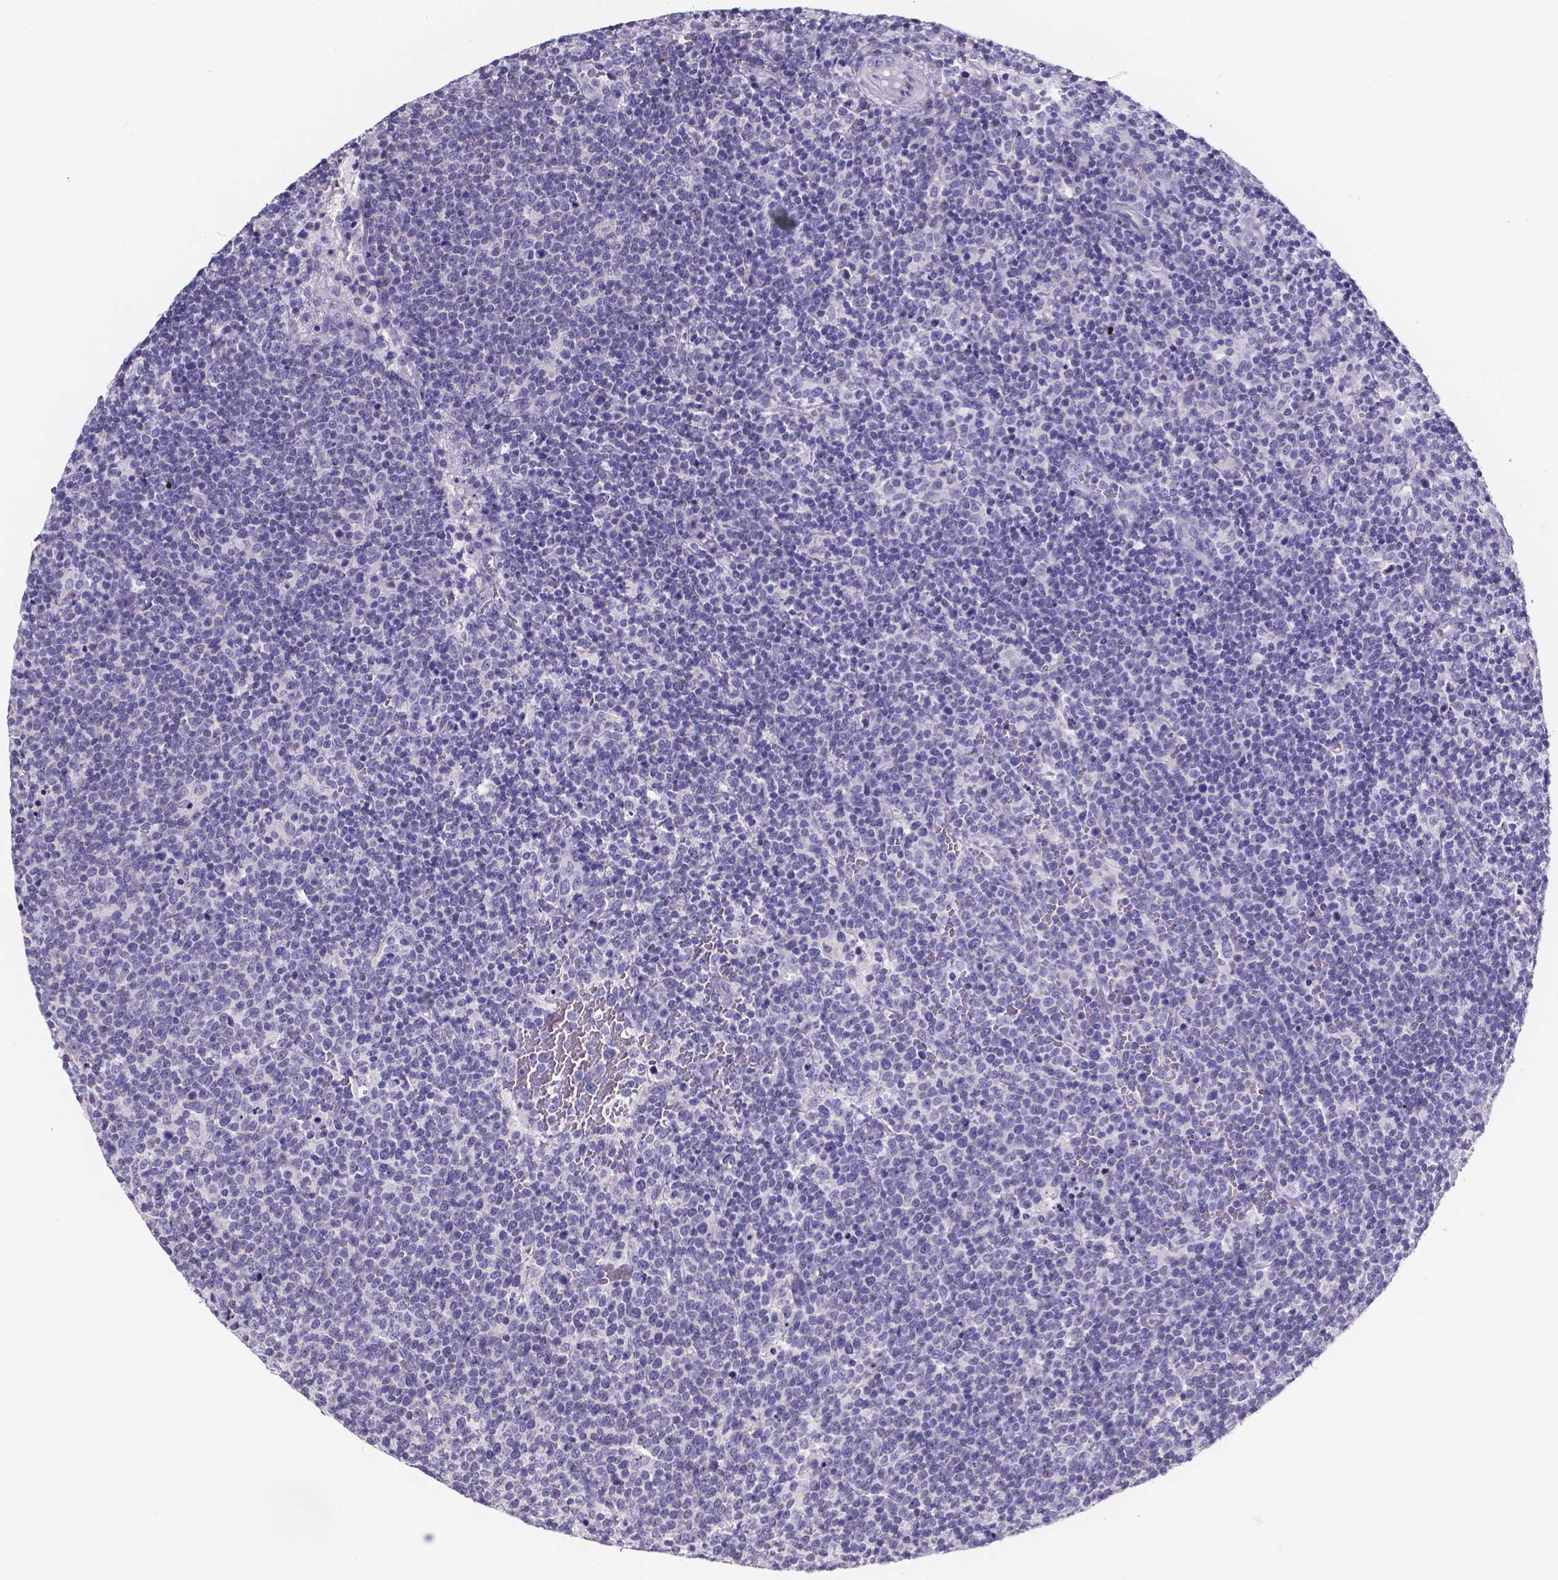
{"staining": {"intensity": "negative", "quantity": "none", "location": "none"}, "tissue": "lymphoma", "cell_type": "Tumor cells", "image_type": "cancer", "snomed": [{"axis": "morphology", "description": "Malignant lymphoma, non-Hodgkin's type, High grade"}, {"axis": "topography", "description": "Lymph node"}], "caption": "Tumor cells are negative for protein expression in human malignant lymphoma, non-Hodgkin's type (high-grade). (Immunohistochemistry, brightfield microscopy, high magnification).", "gene": "SPEF2", "patient": {"sex": "male", "age": 61}}